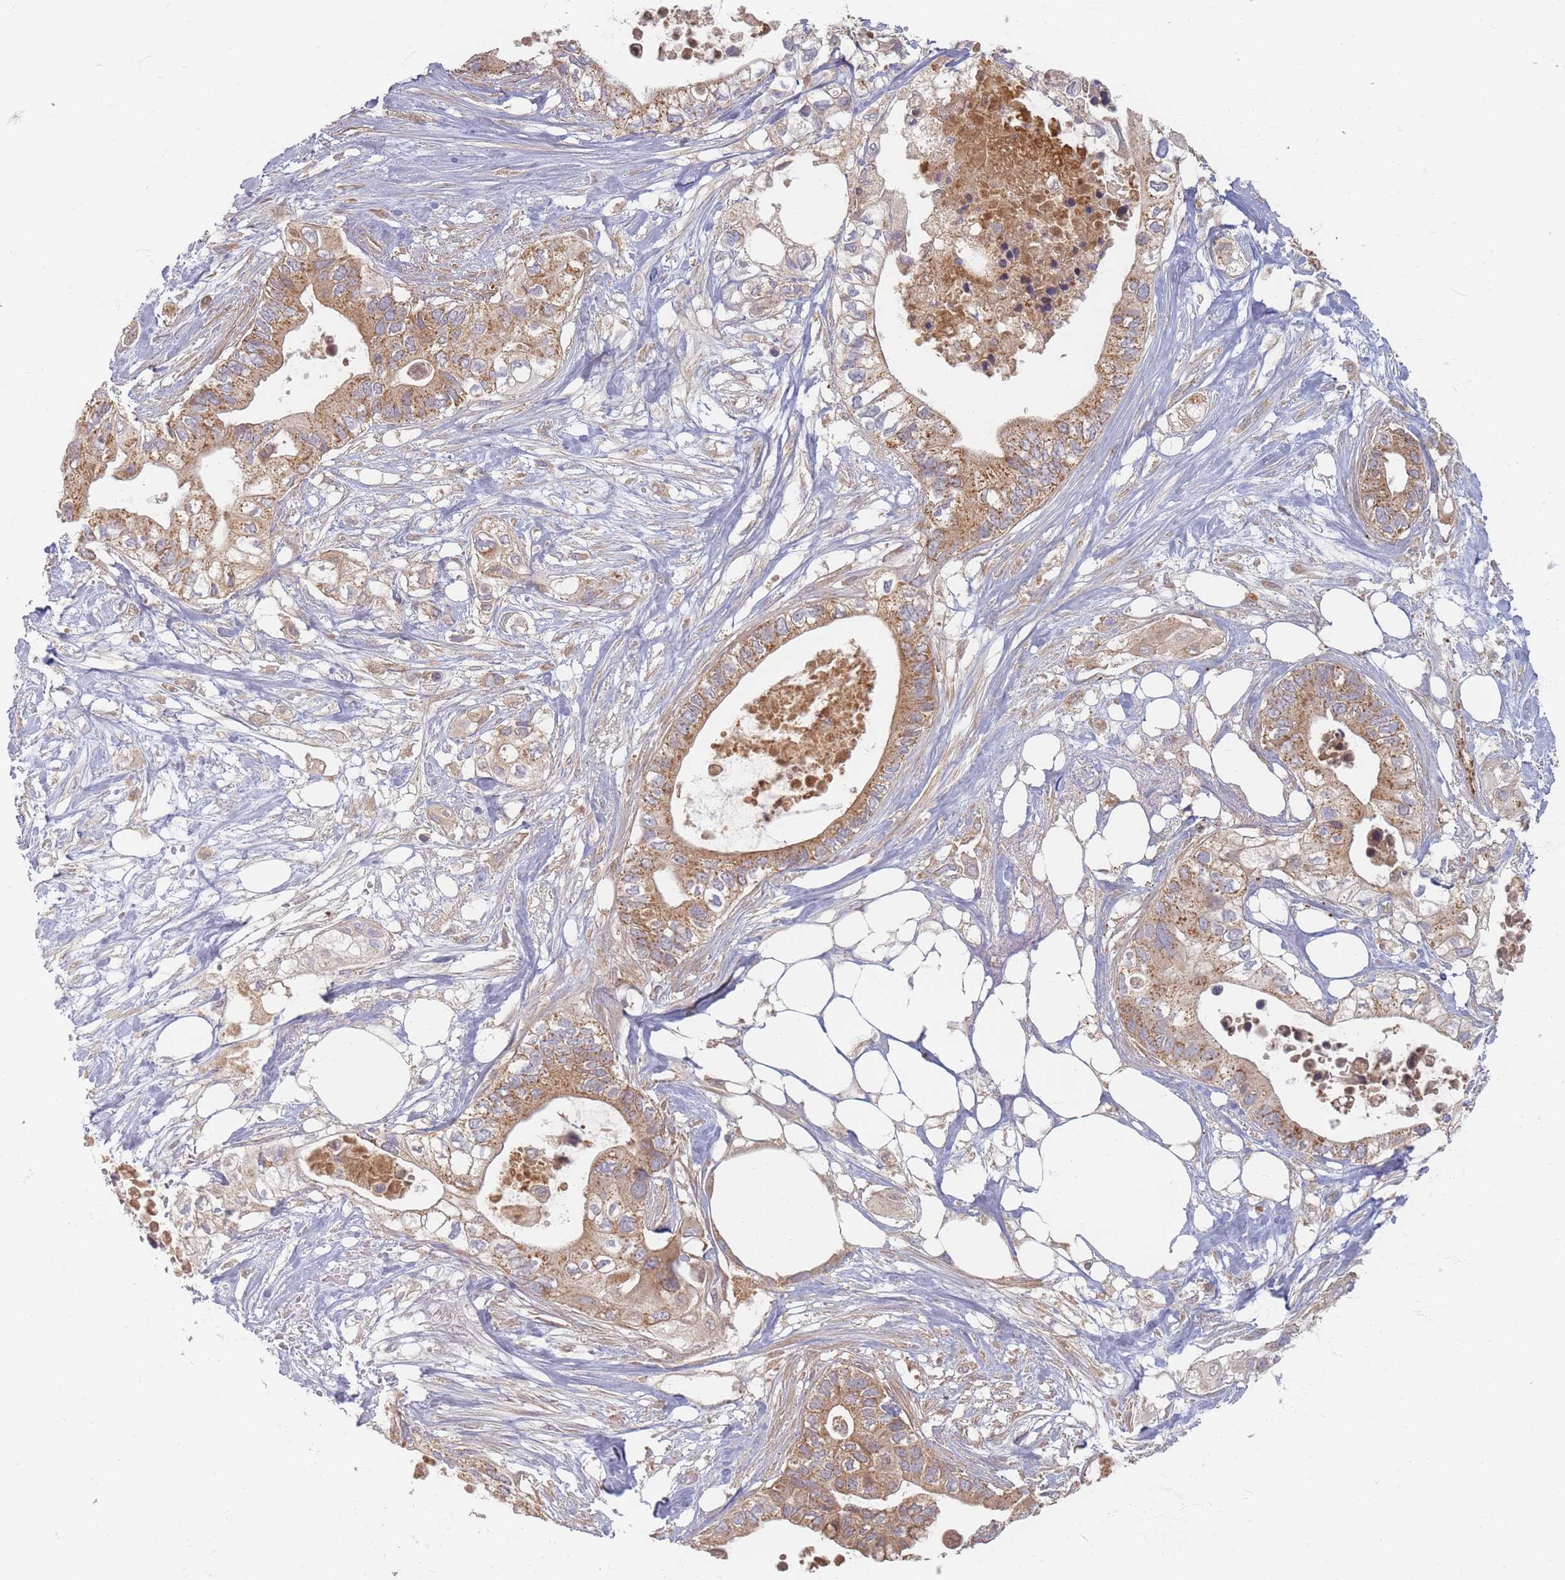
{"staining": {"intensity": "moderate", "quantity": ">75%", "location": "cytoplasmic/membranous"}, "tissue": "pancreatic cancer", "cell_type": "Tumor cells", "image_type": "cancer", "snomed": [{"axis": "morphology", "description": "Adenocarcinoma, NOS"}, {"axis": "topography", "description": "Pancreas"}], "caption": "Adenocarcinoma (pancreatic) stained for a protein exhibits moderate cytoplasmic/membranous positivity in tumor cells.", "gene": "SLC35F3", "patient": {"sex": "female", "age": 63}}